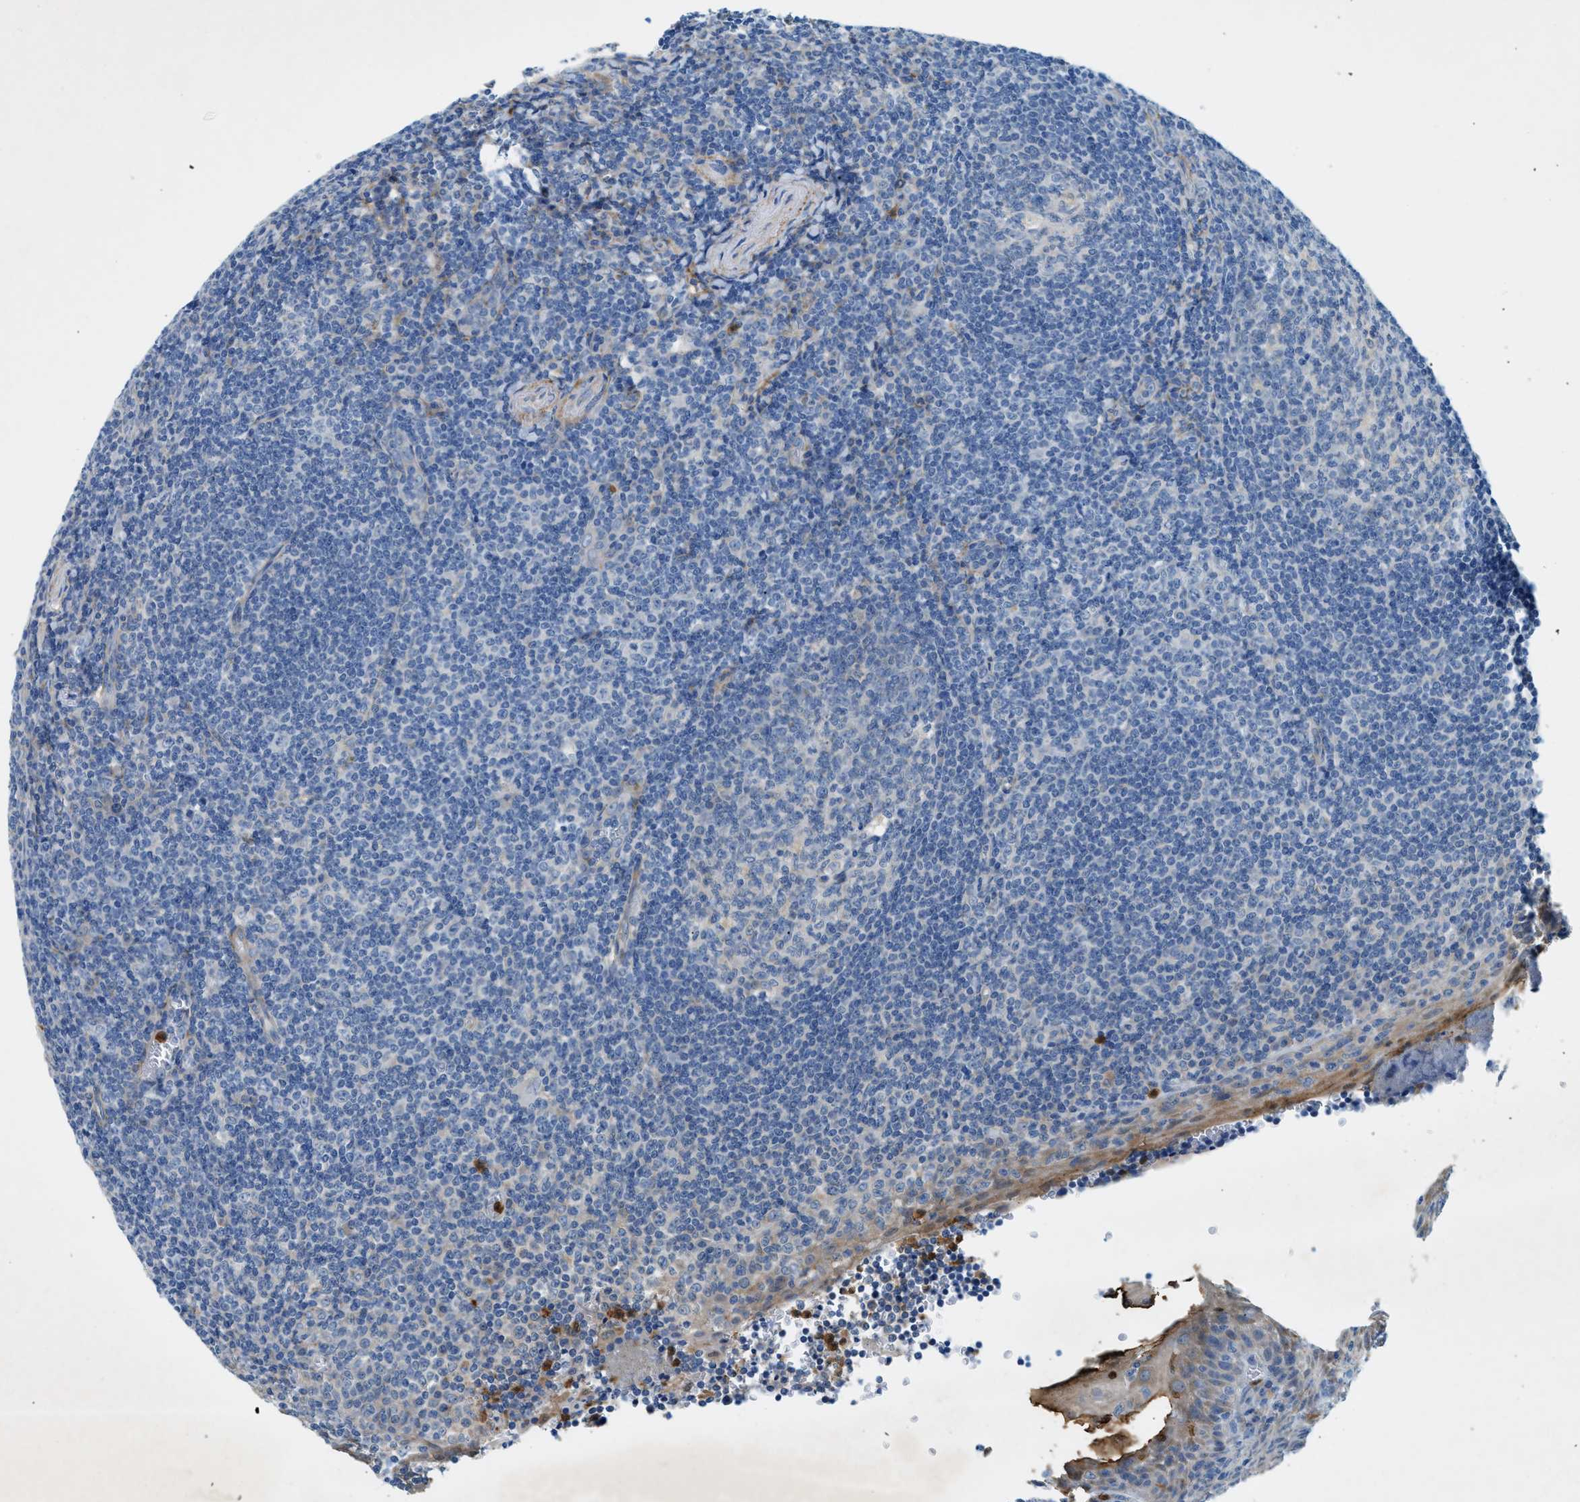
{"staining": {"intensity": "negative", "quantity": "none", "location": "none"}, "tissue": "tonsil", "cell_type": "Germinal center cells", "image_type": "normal", "snomed": [{"axis": "morphology", "description": "Normal tissue, NOS"}, {"axis": "topography", "description": "Tonsil"}], "caption": "This is a photomicrograph of immunohistochemistry (IHC) staining of normal tonsil, which shows no positivity in germinal center cells. (DAB (3,3'-diaminobenzidine) immunohistochemistry (IHC), high magnification).", "gene": "ZDHHC13", "patient": {"sex": "male", "age": 37}}